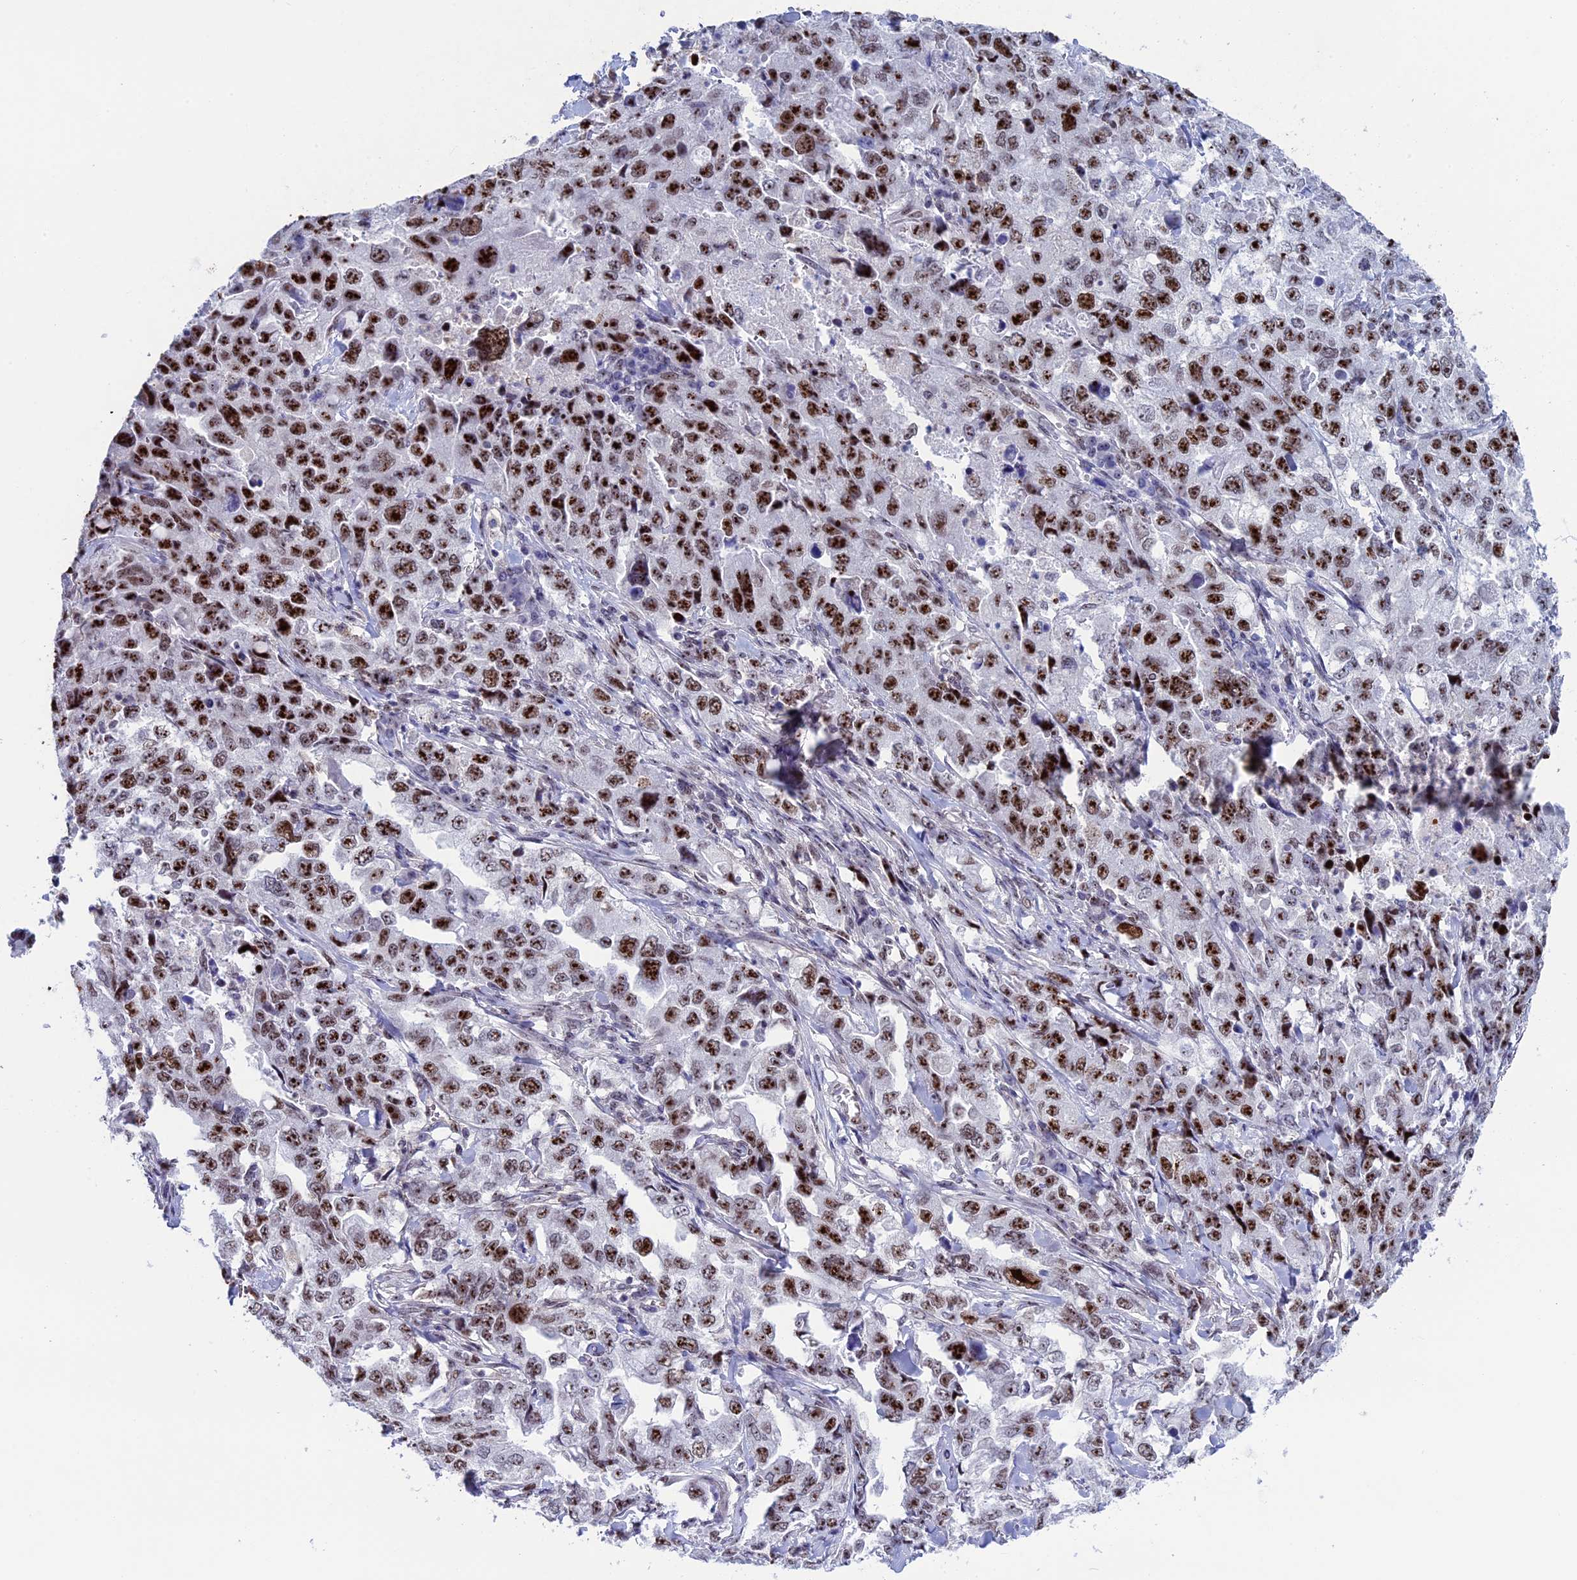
{"staining": {"intensity": "moderate", "quantity": ">75%", "location": "nuclear"}, "tissue": "lung cancer", "cell_type": "Tumor cells", "image_type": "cancer", "snomed": [{"axis": "morphology", "description": "Adenocarcinoma, NOS"}, {"axis": "topography", "description": "Lung"}], "caption": "Immunohistochemistry (IHC) image of neoplastic tissue: adenocarcinoma (lung) stained using immunohistochemistry exhibits medium levels of moderate protein expression localized specifically in the nuclear of tumor cells, appearing as a nuclear brown color.", "gene": "CCDC86", "patient": {"sex": "female", "age": 51}}